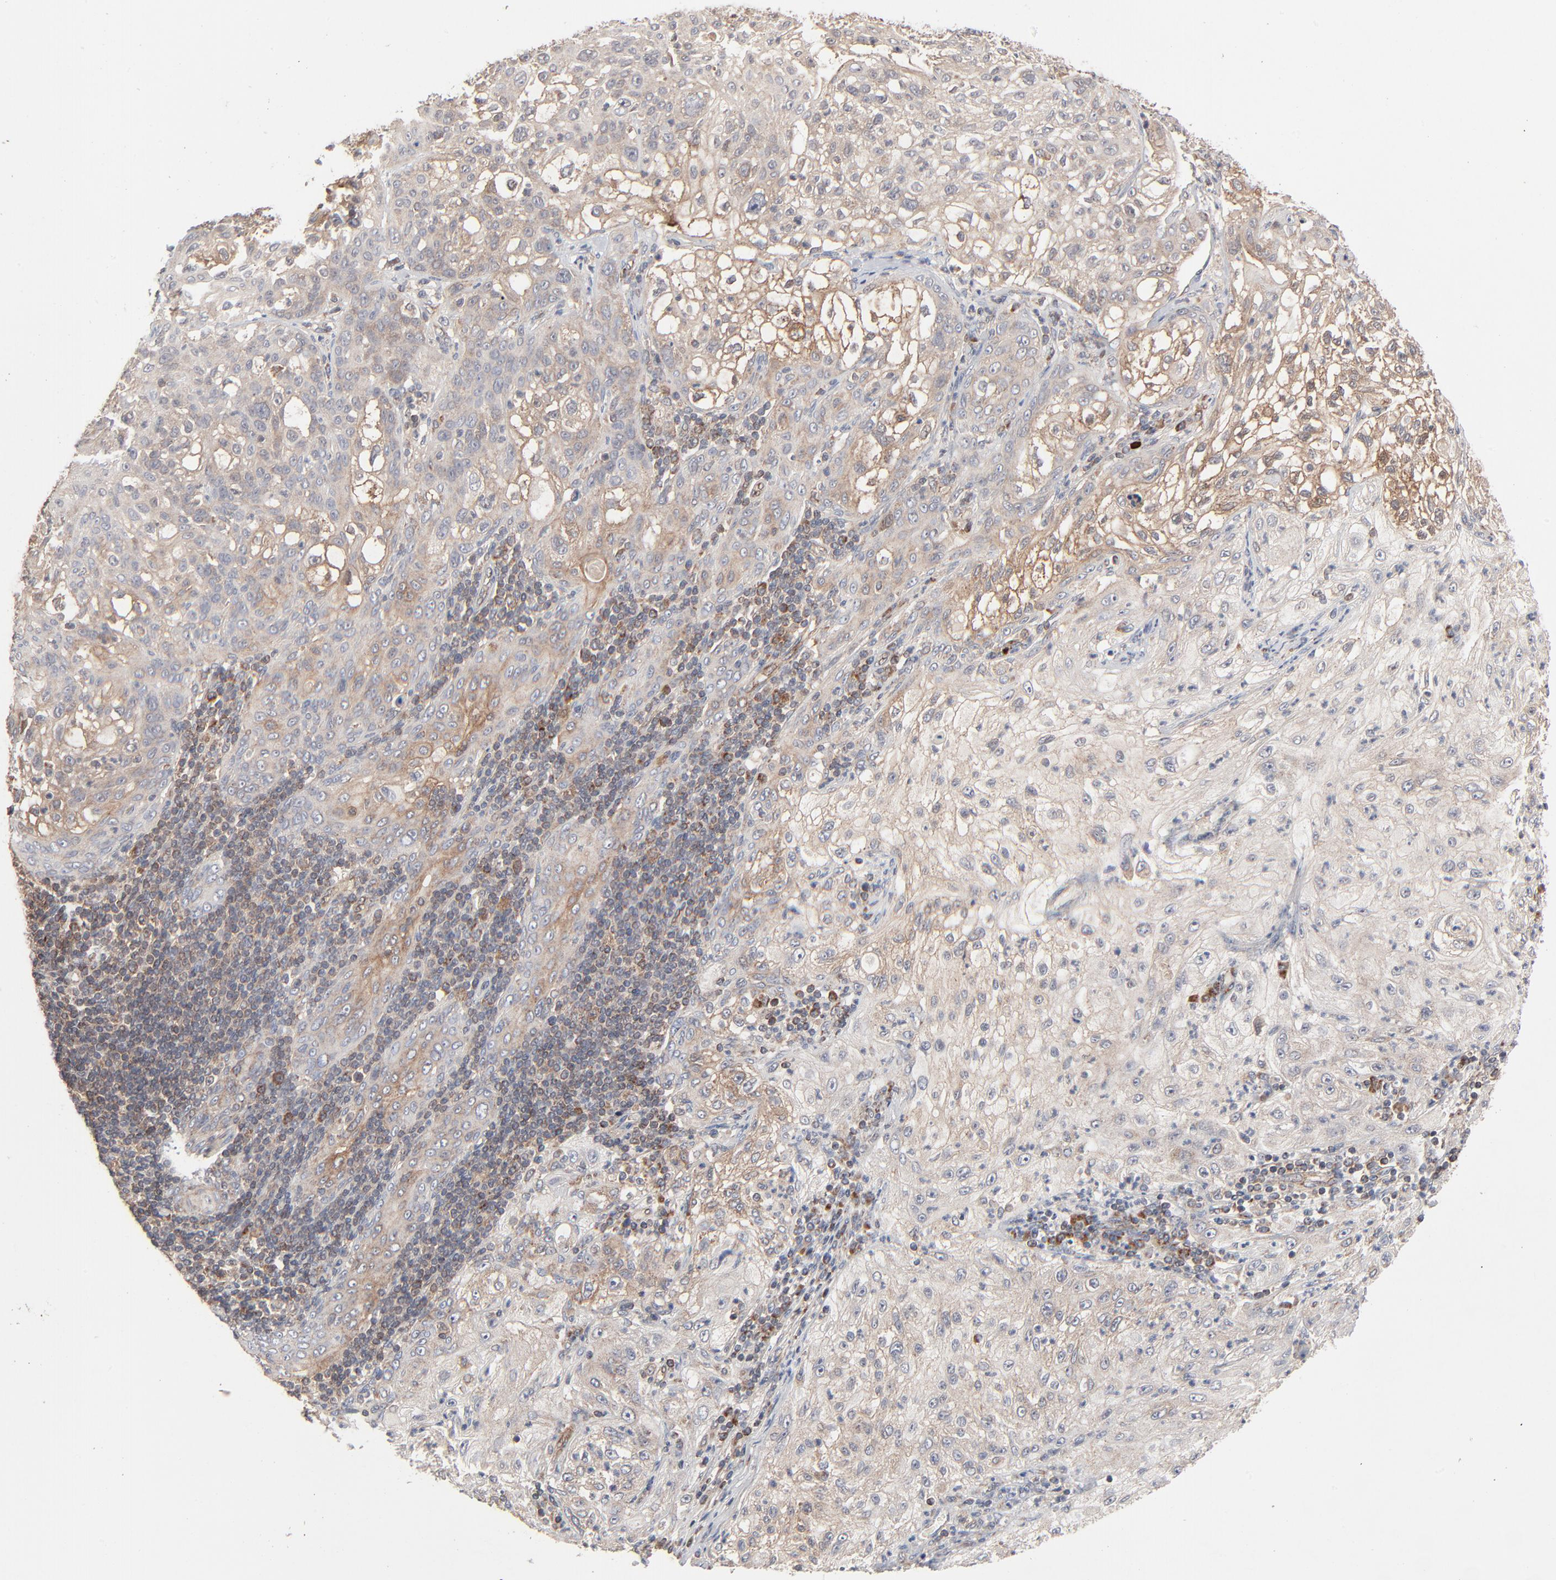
{"staining": {"intensity": "moderate", "quantity": "25%-75%", "location": "cytoplasmic/membranous"}, "tissue": "lung cancer", "cell_type": "Tumor cells", "image_type": "cancer", "snomed": [{"axis": "morphology", "description": "Inflammation, NOS"}, {"axis": "morphology", "description": "Squamous cell carcinoma, NOS"}, {"axis": "topography", "description": "Lymph node"}, {"axis": "topography", "description": "Soft tissue"}, {"axis": "topography", "description": "Lung"}], "caption": "Protein expression analysis of human lung squamous cell carcinoma reveals moderate cytoplasmic/membranous expression in approximately 25%-75% of tumor cells. Nuclei are stained in blue.", "gene": "ABLIM3", "patient": {"sex": "male", "age": 66}}